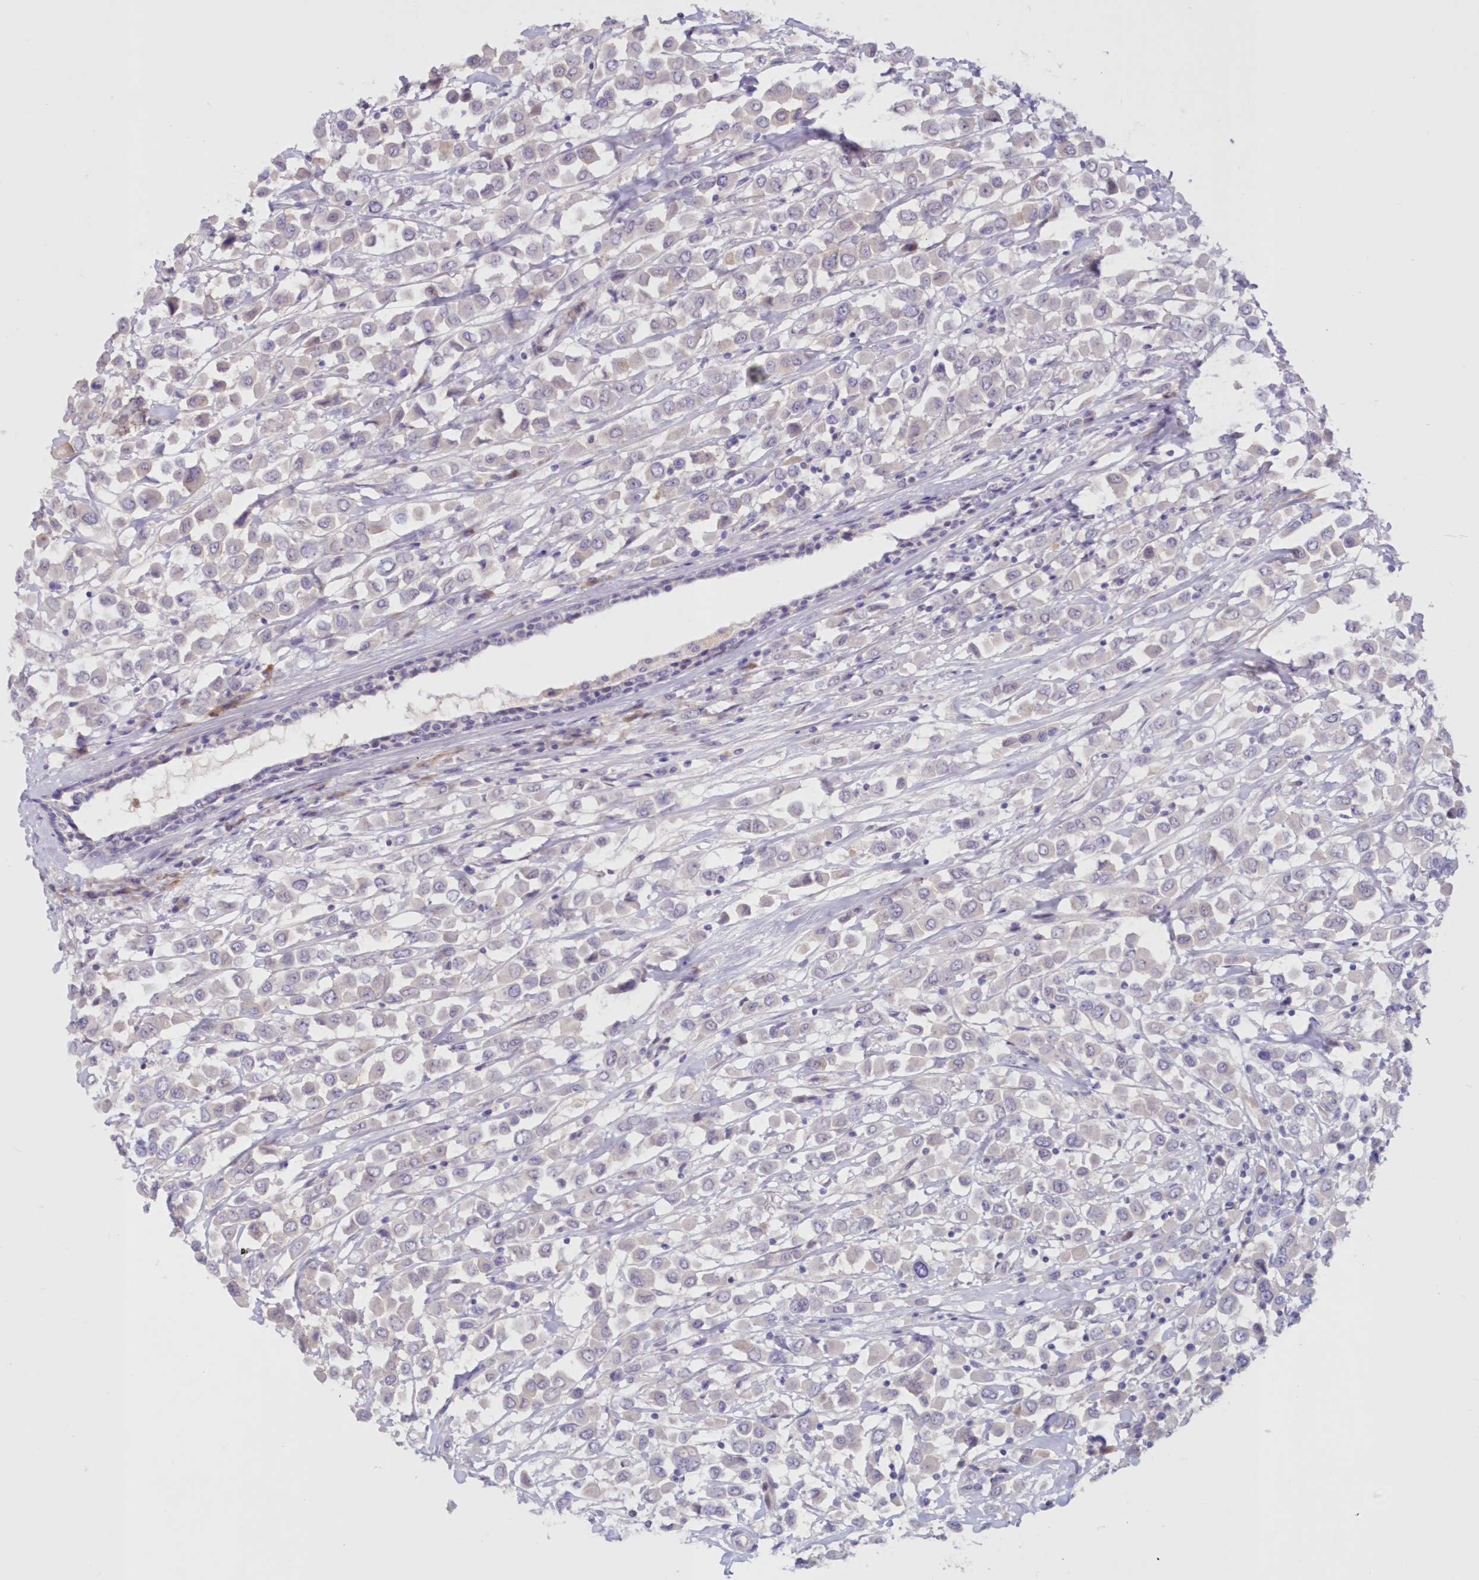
{"staining": {"intensity": "negative", "quantity": "none", "location": "none"}, "tissue": "breast cancer", "cell_type": "Tumor cells", "image_type": "cancer", "snomed": [{"axis": "morphology", "description": "Duct carcinoma"}, {"axis": "topography", "description": "Breast"}], "caption": "Tumor cells show no significant protein positivity in intraductal carcinoma (breast).", "gene": "SNED1", "patient": {"sex": "female", "age": 61}}